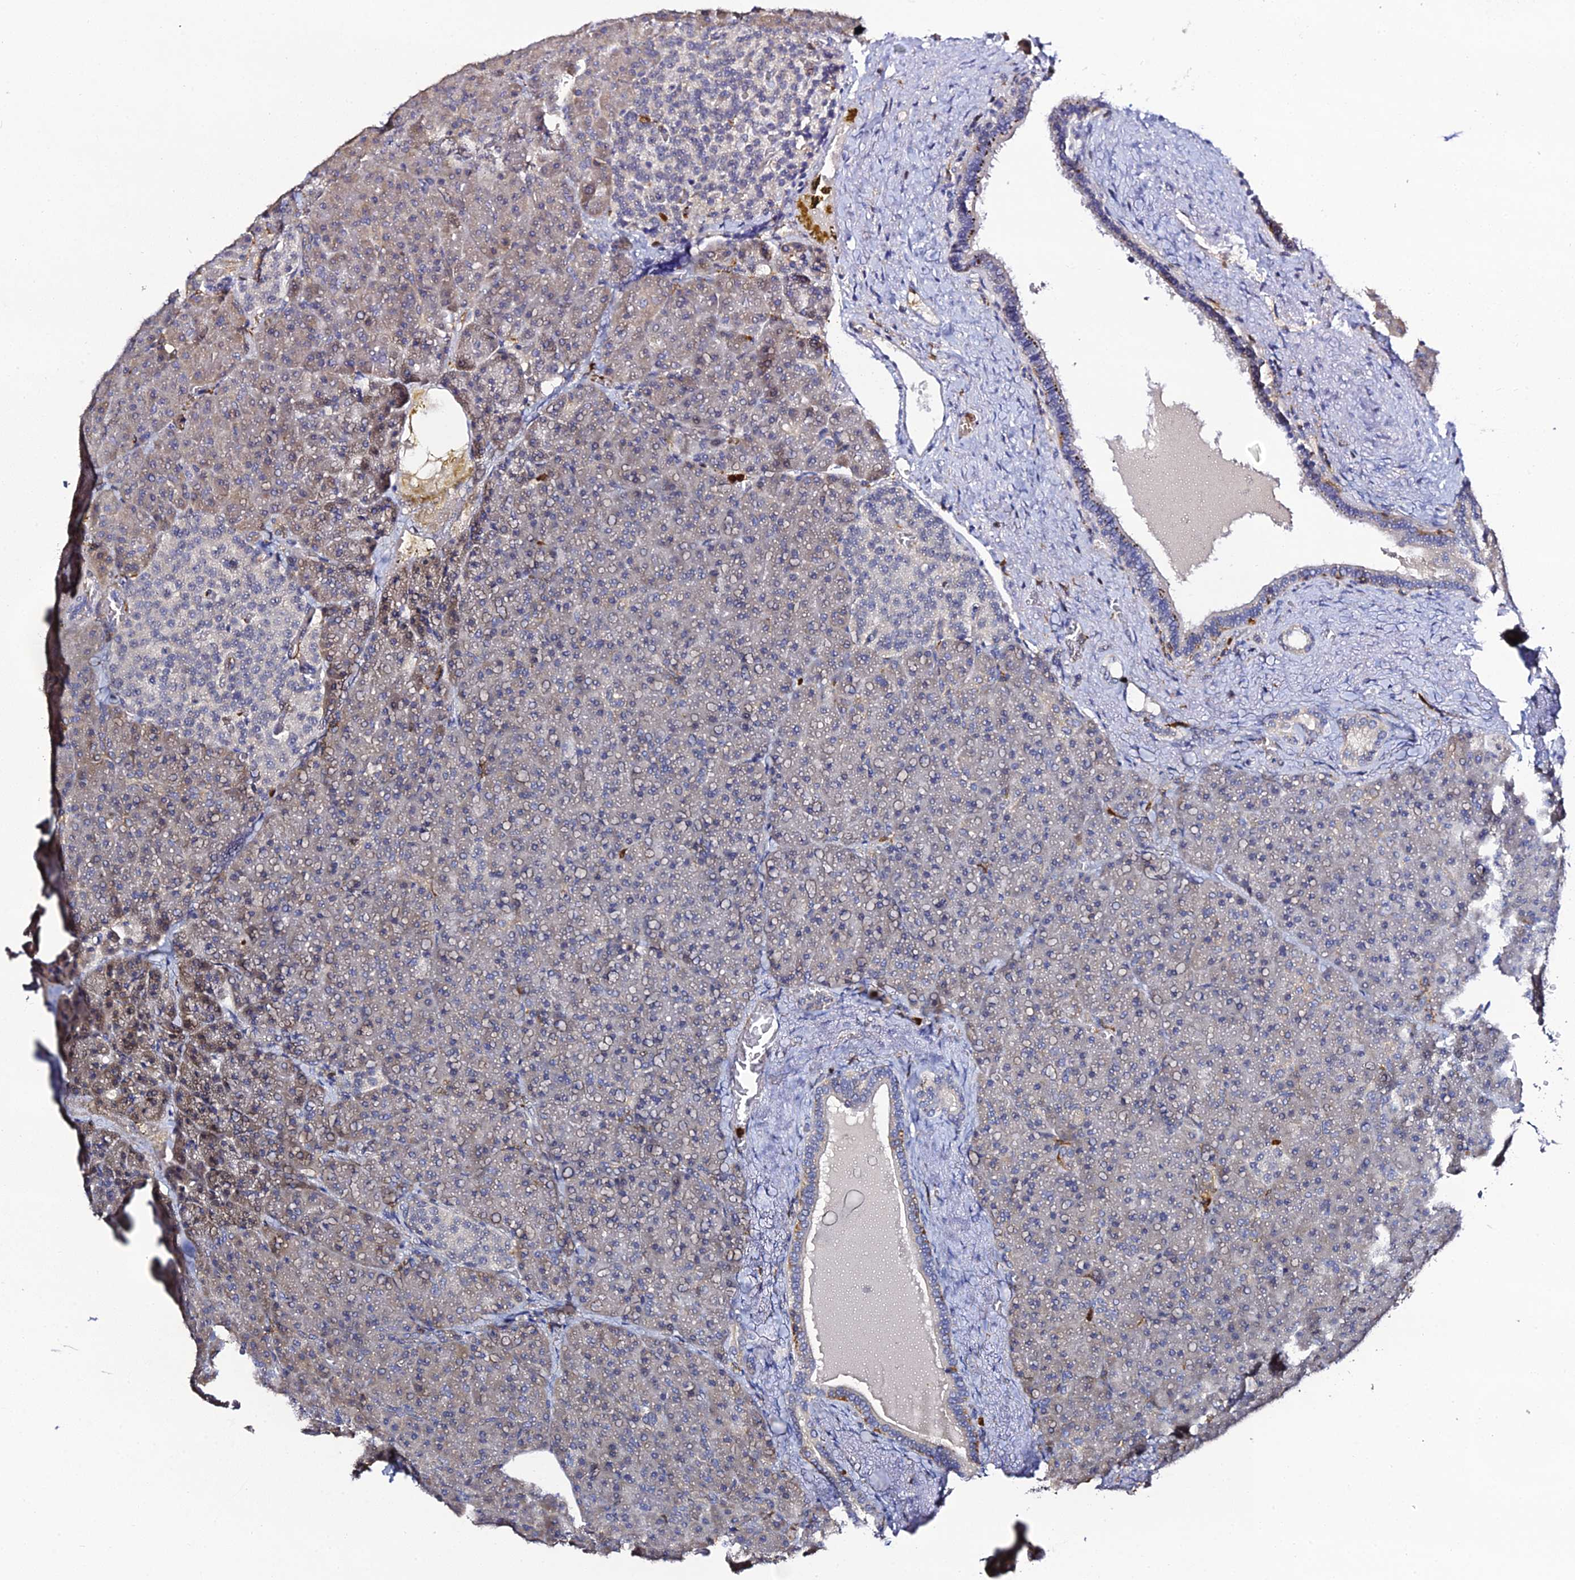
{"staining": {"intensity": "weak", "quantity": "<25%", "location": "cytoplasmic/membranous"}, "tissue": "pancreas", "cell_type": "Exocrine glandular cells", "image_type": "normal", "snomed": [{"axis": "morphology", "description": "Normal tissue, NOS"}, {"axis": "topography", "description": "Pancreas"}], "caption": "This is a histopathology image of immunohistochemistry (IHC) staining of normal pancreas, which shows no positivity in exocrine glandular cells.", "gene": "IL4I1", "patient": {"sex": "female", "age": 74}}